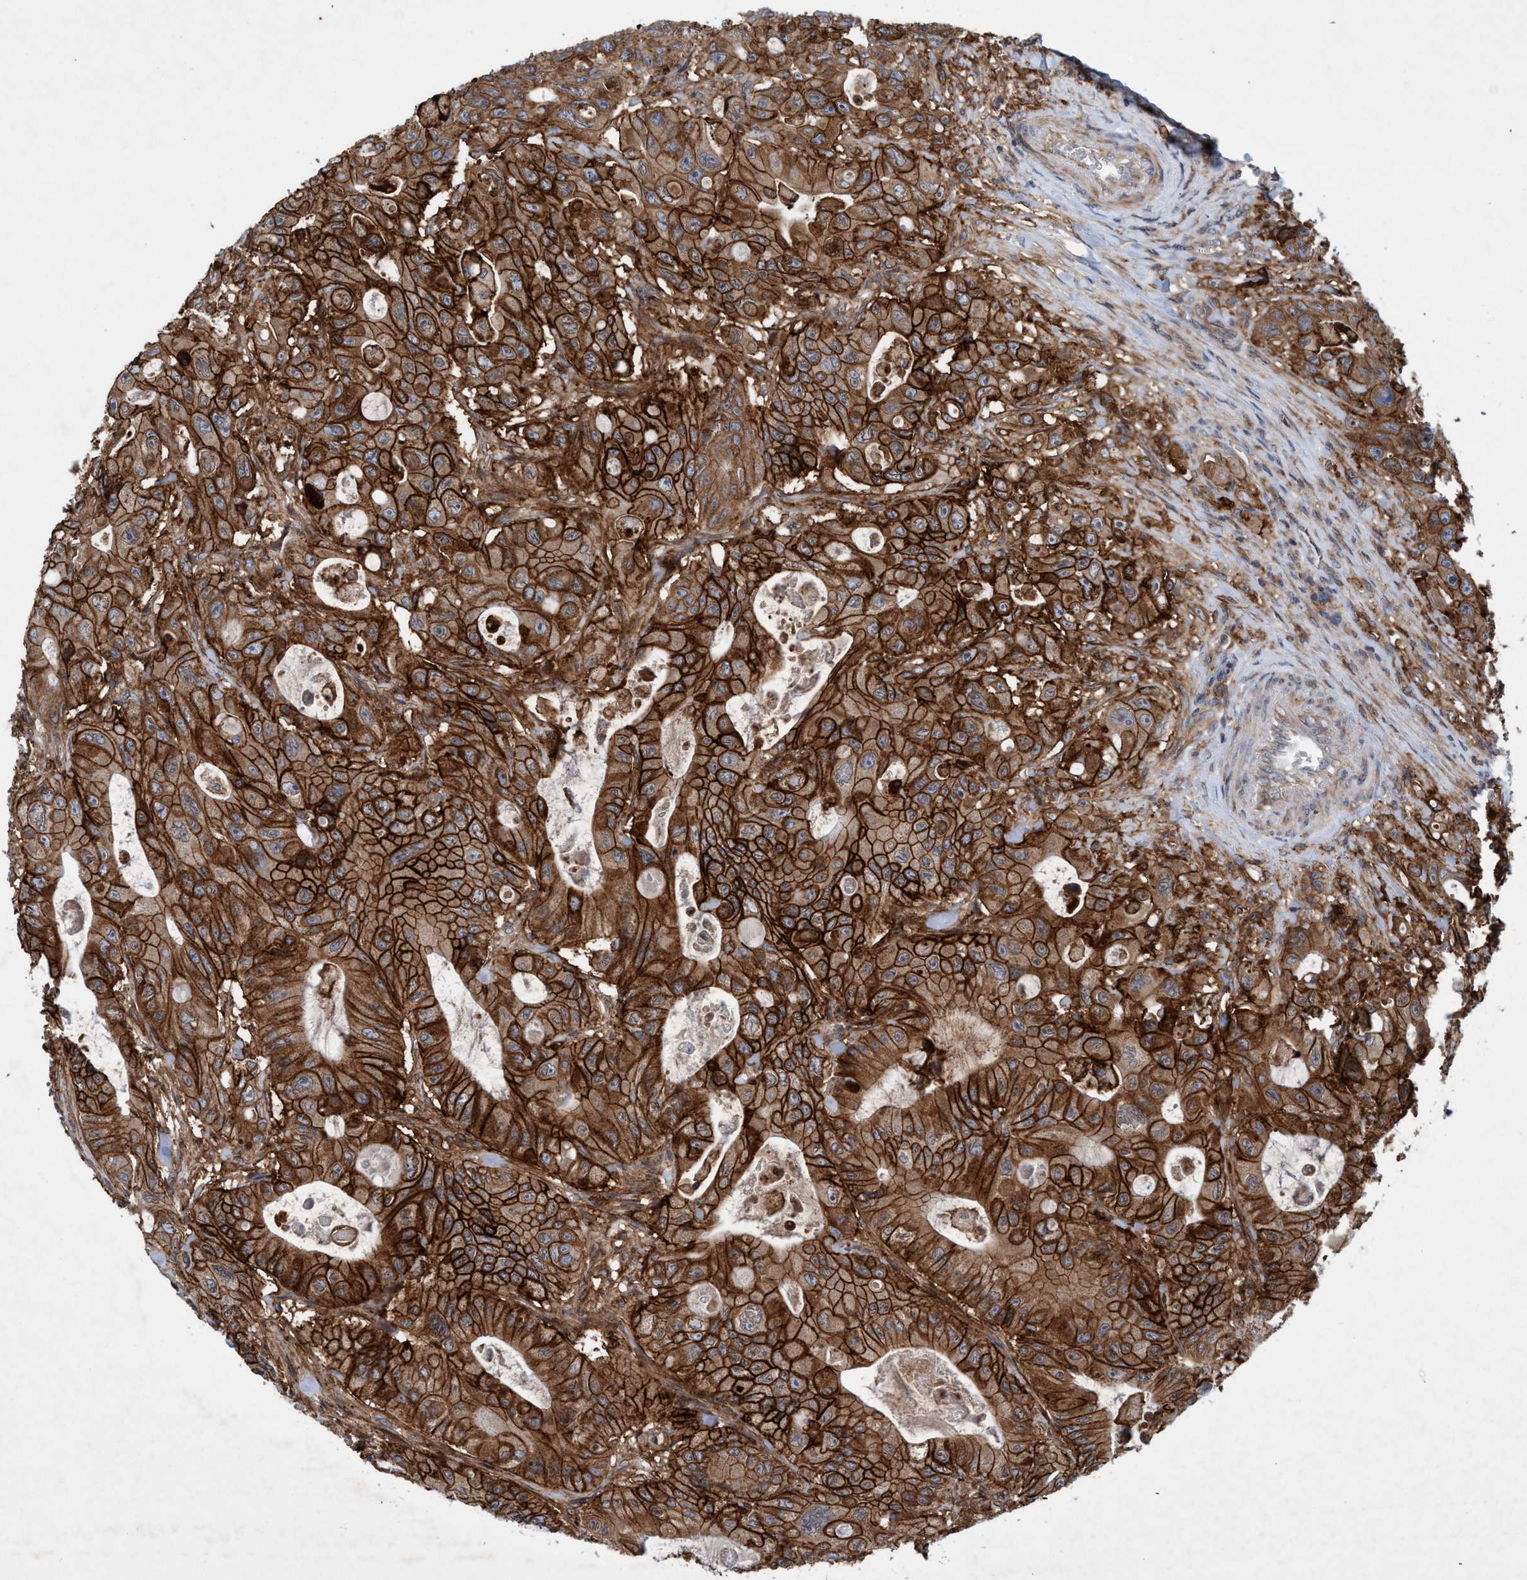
{"staining": {"intensity": "strong", "quantity": ">75%", "location": "cytoplasmic/membranous"}, "tissue": "colorectal cancer", "cell_type": "Tumor cells", "image_type": "cancer", "snomed": [{"axis": "morphology", "description": "Adenocarcinoma, NOS"}, {"axis": "topography", "description": "Colon"}], "caption": "Human colorectal adenocarcinoma stained with a brown dye shows strong cytoplasmic/membranous positive expression in about >75% of tumor cells.", "gene": "SLC16A3", "patient": {"sex": "female", "age": 46}}